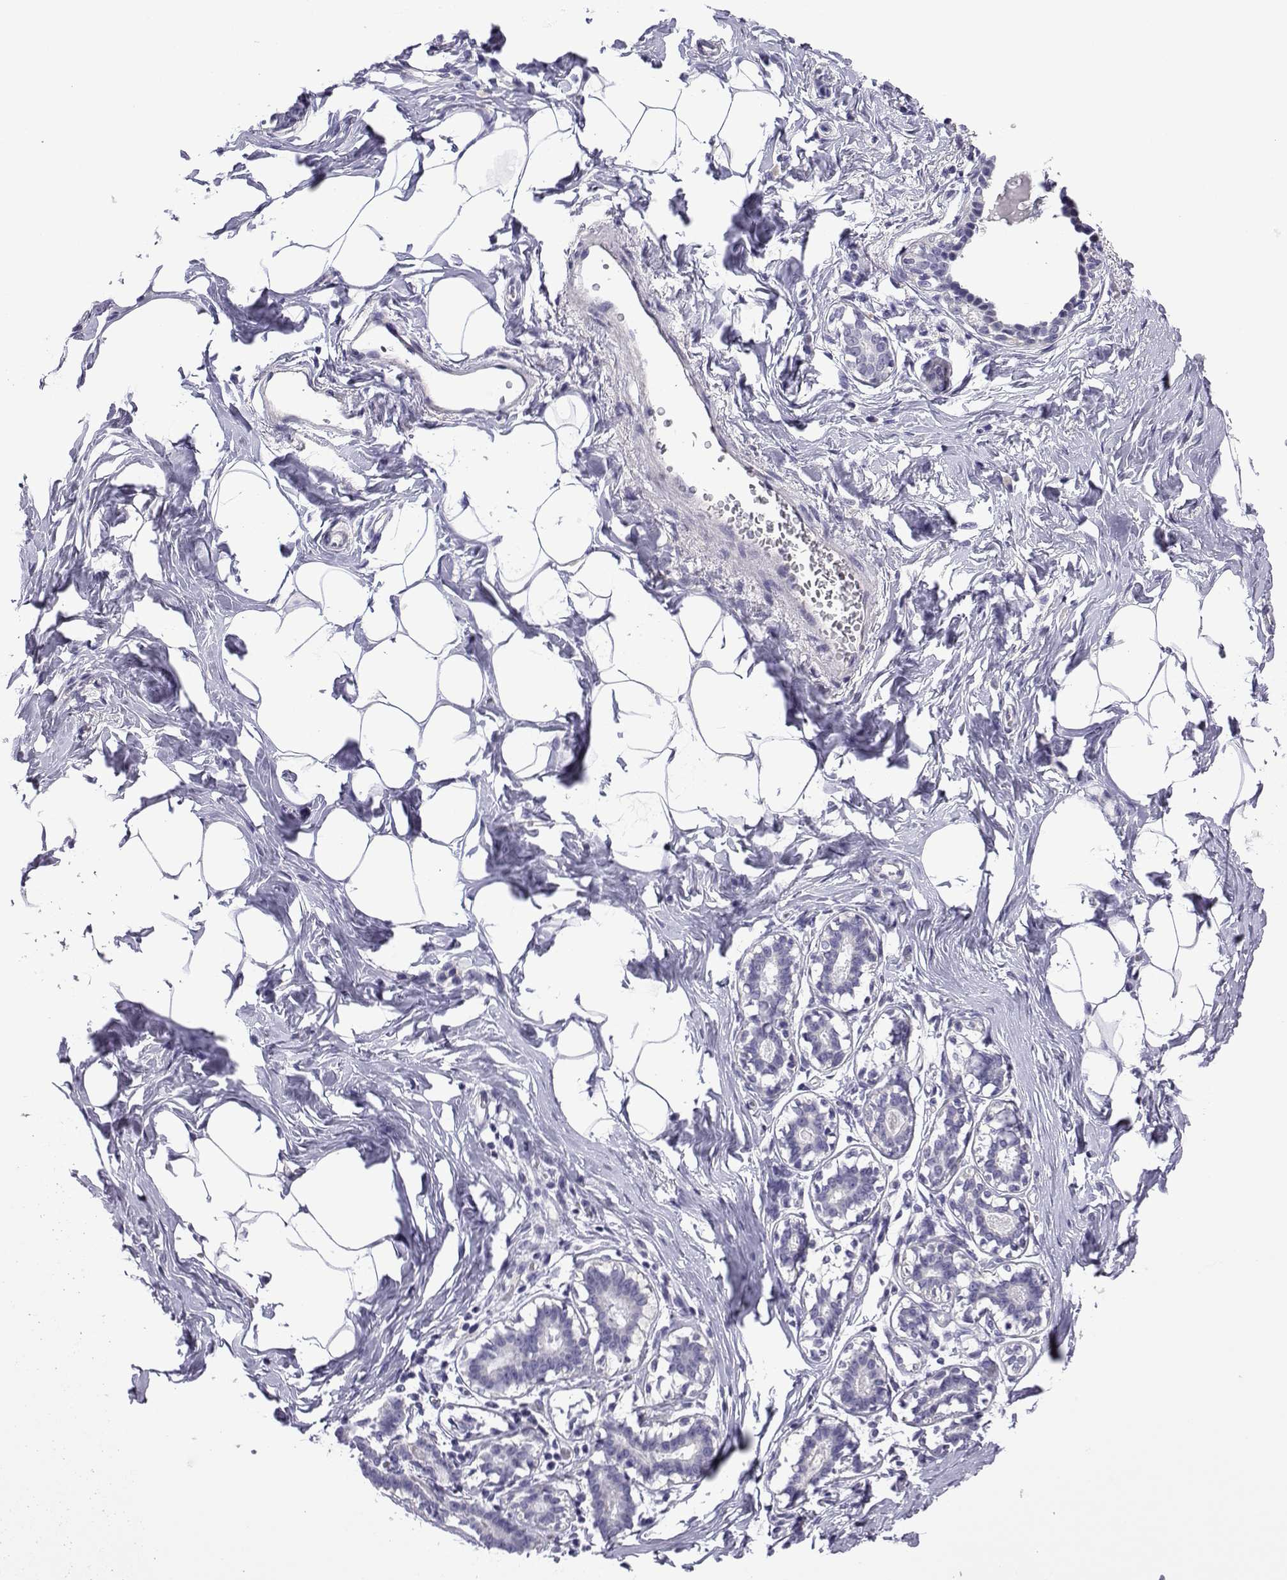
{"staining": {"intensity": "negative", "quantity": "none", "location": "none"}, "tissue": "breast", "cell_type": "Adipocytes", "image_type": "normal", "snomed": [{"axis": "morphology", "description": "Normal tissue, NOS"}, {"axis": "morphology", "description": "Lobular carcinoma, in situ"}, {"axis": "topography", "description": "Breast"}], "caption": "This is an immunohistochemistry (IHC) micrograph of unremarkable breast. There is no expression in adipocytes.", "gene": "SPACA7", "patient": {"sex": "female", "age": 35}}